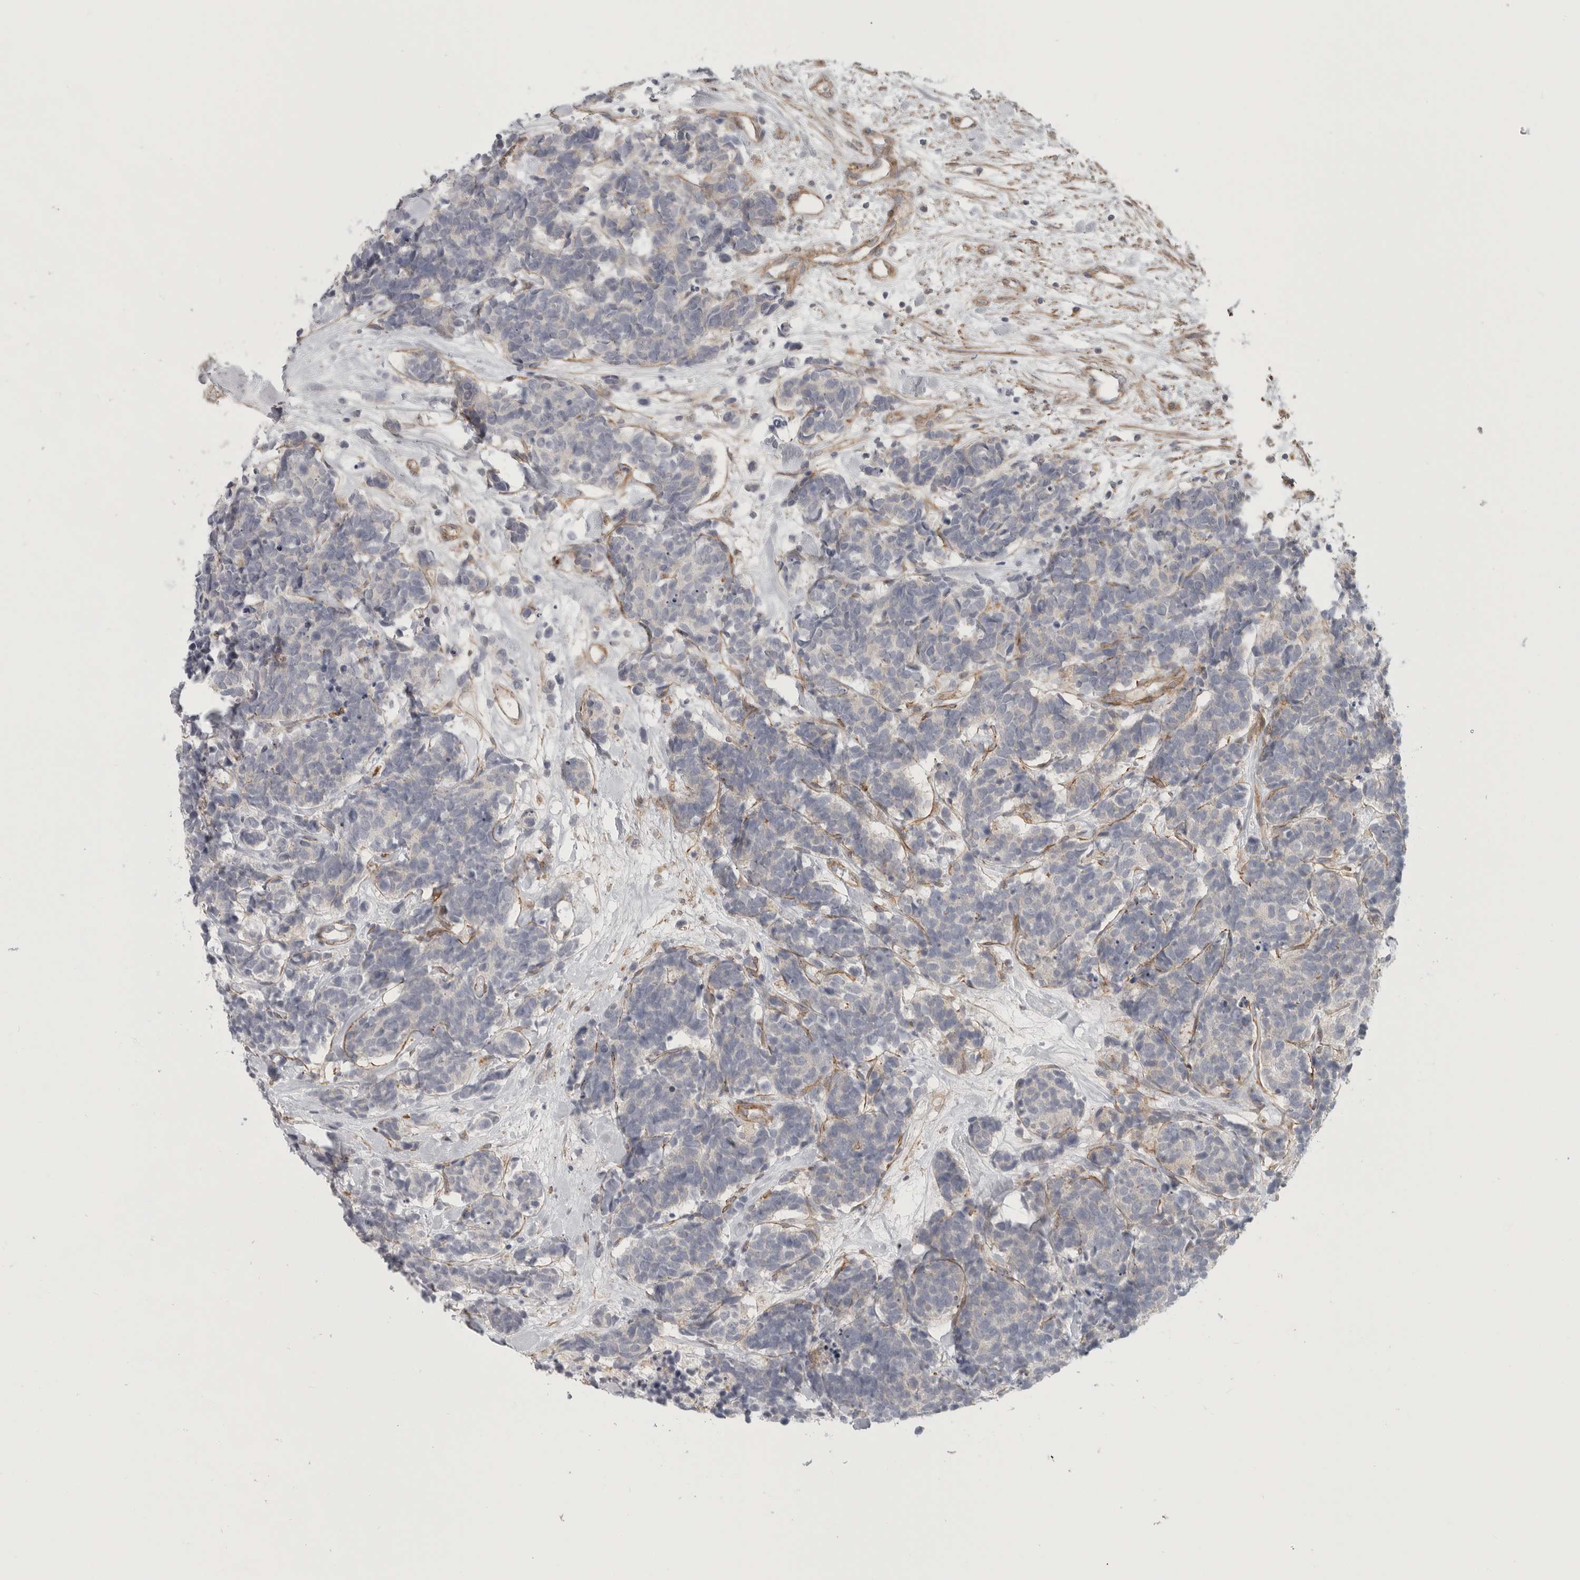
{"staining": {"intensity": "negative", "quantity": "none", "location": "none"}, "tissue": "carcinoid", "cell_type": "Tumor cells", "image_type": "cancer", "snomed": [{"axis": "morphology", "description": "Carcinoma, NOS"}, {"axis": "morphology", "description": "Carcinoid, malignant, NOS"}, {"axis": "topography", "description": "Urinary bladder"}], "caption": "The immunohistochemistry (IHC) histopathology image has no significant positivity in tumor cells of carcinoma tissue. (Stains: DAB (3,3'-diaminobenzidine) immunohistochemistry (IHC) with hematoxylin counter stain, Microscopy: brightfield microscopy at high magnification).", "gene": "LONRF1", "patient": {"sex": "male", "age": 57}}